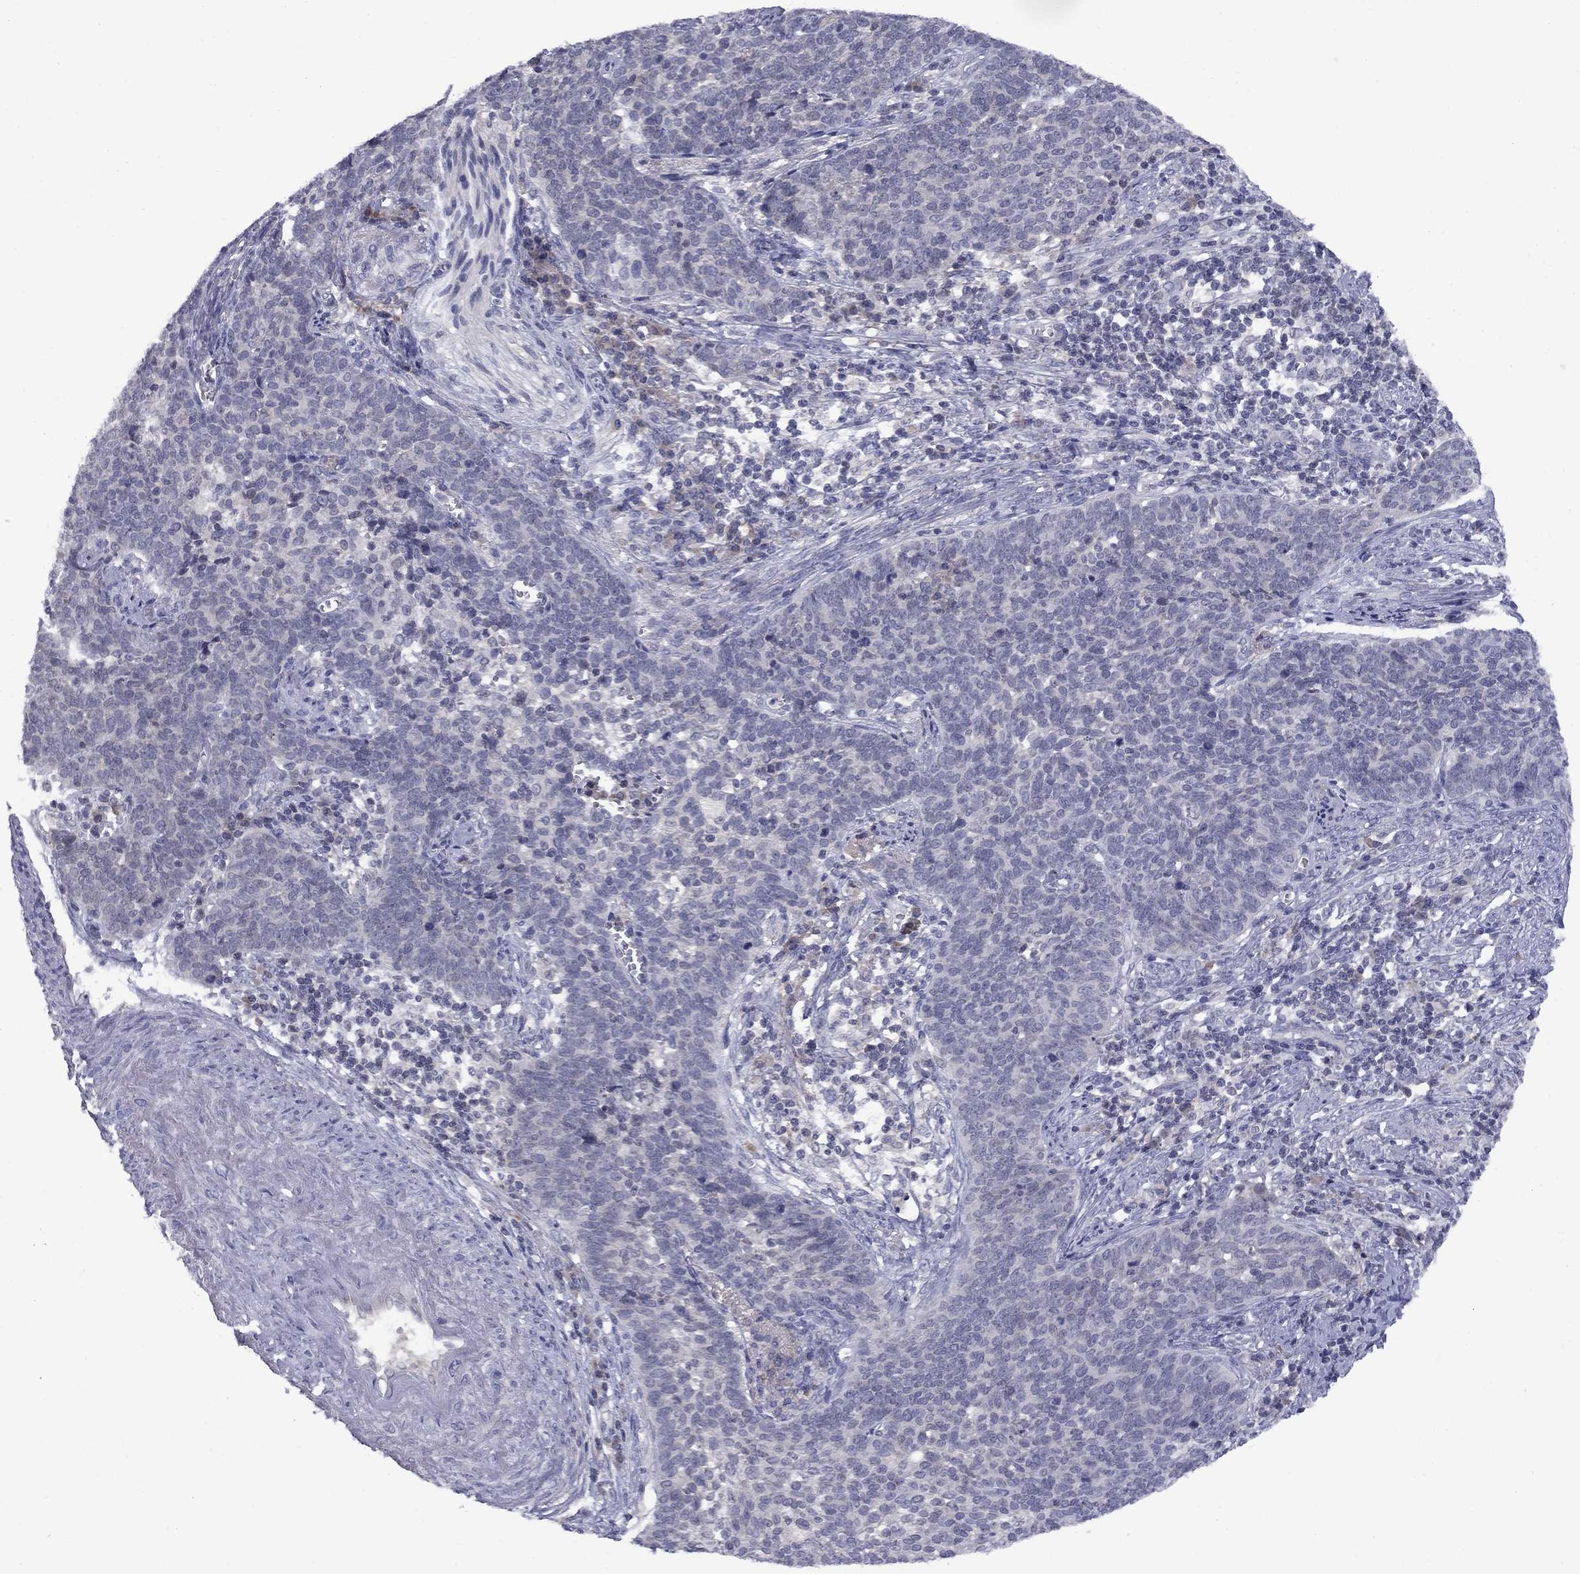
{"staining": {"intensity": "negative", "quantity": "none", "location": "none"}, "tissue": "cervical cancer", "cell_type": "Tumor cells", "image_type": "cancer", "snomed": [{"axis": "morphology", "description": "Squamous cell carcinoma, NOS"}, {"axis": "topography", "description": "Cervix"}], "caption": "The micrograph exhibits no significant positivity in tumor cells of cervical cancer (squamous cell carcinoma).", "gene": "CACNA1A", "patient": {"sex": "female", "age": 39}}